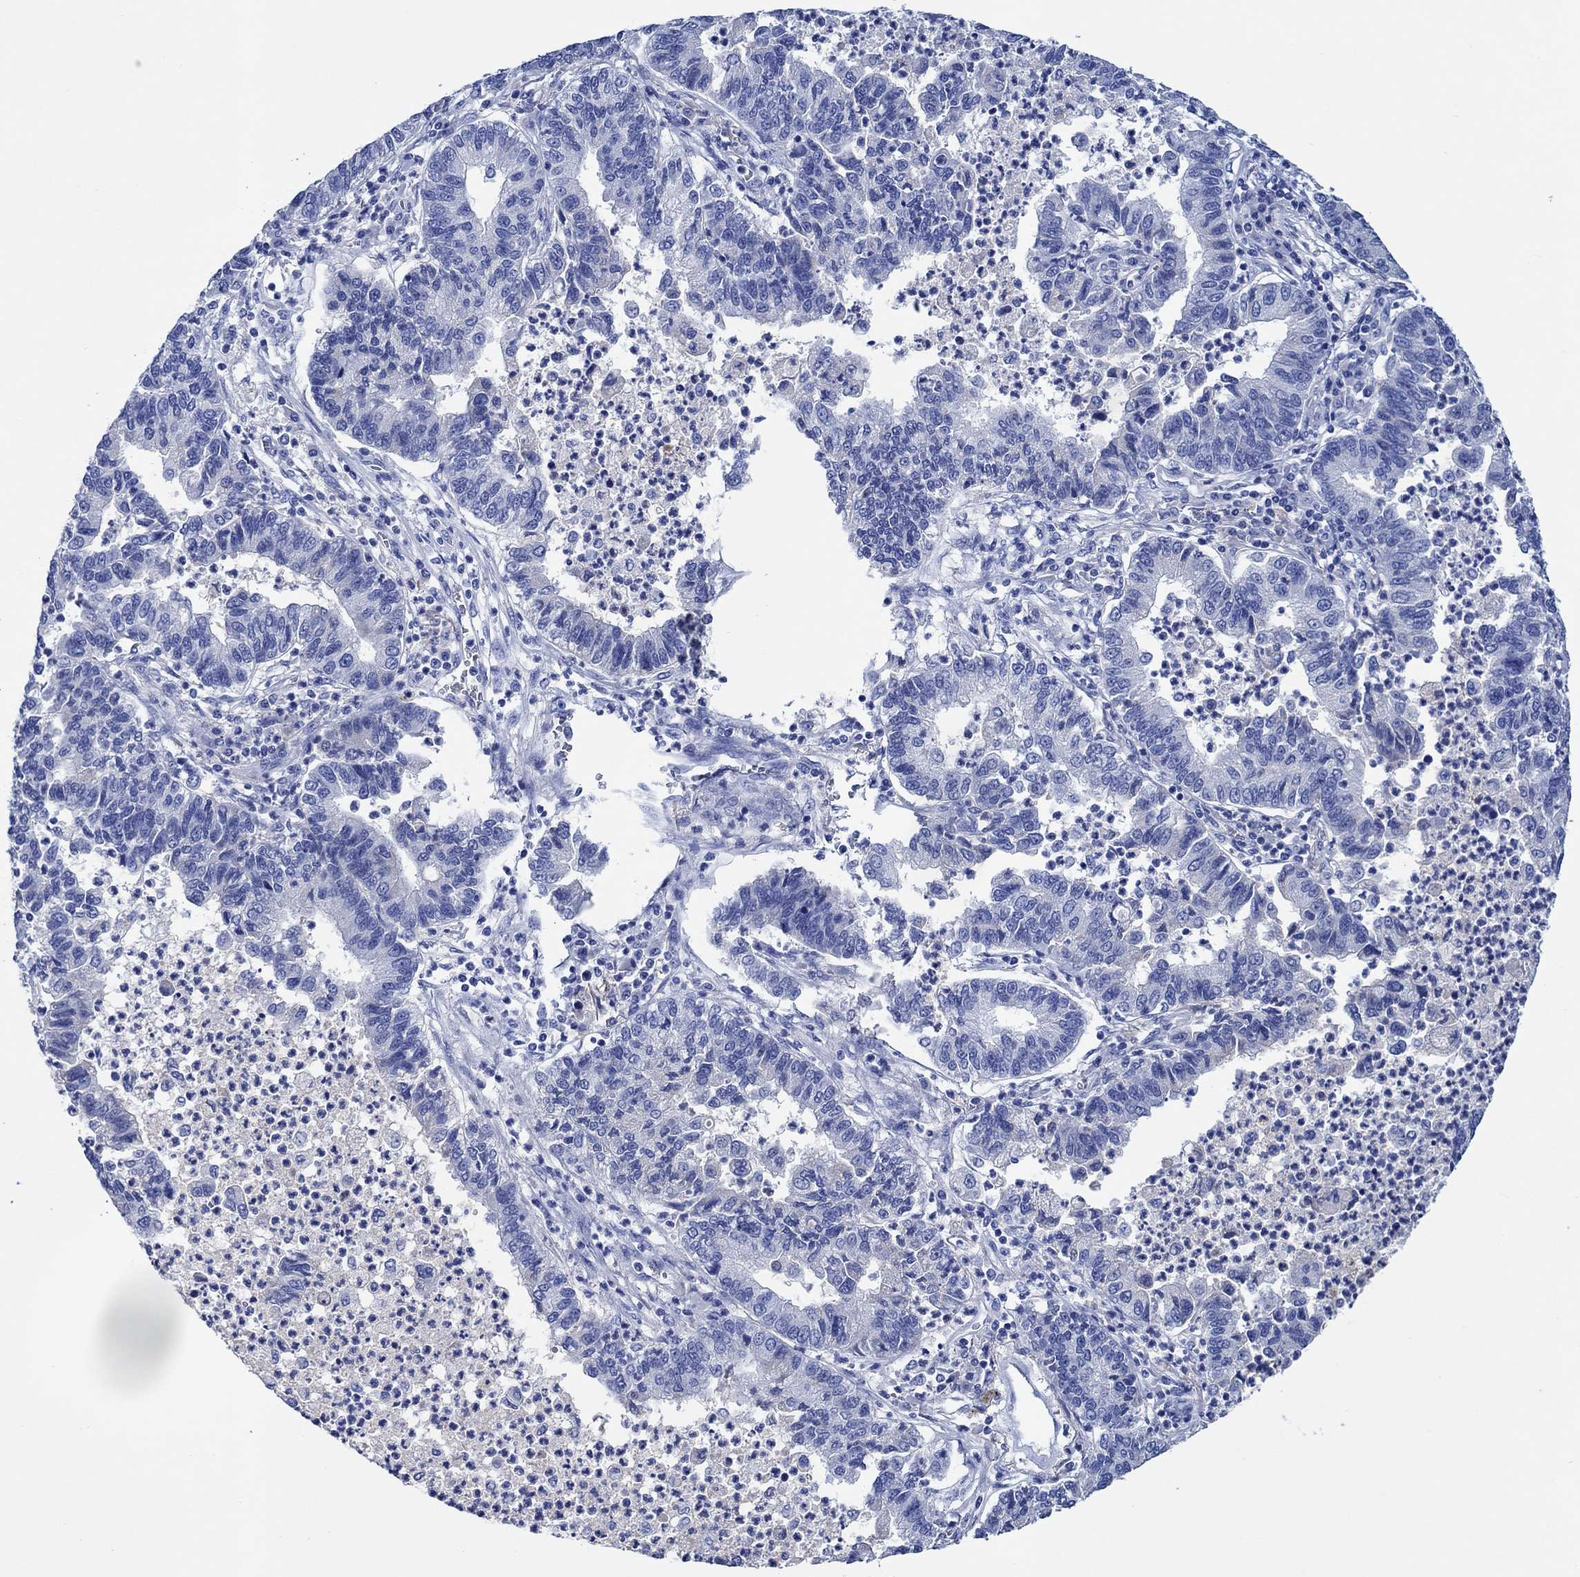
{"staining": {"intensity": "negative", "quantity": "none", "location": "none"}, "tissue": "lung cancer", "cell_type": "Tumor cells", "image_type": "cancer", "snomed": [{"axis": "morphology", "description": "Adenocarcinoma, NOS"}, {"axis": "topography", "description": "Lung"}], "caption": "DAB (3,3'-diaminobenzidine) immunohistochemical staining of lung cancer demonstrates no significant staining in tumor cells.", "gene": "CPNE6", "patient": {"sex": "female", "age": 57}}